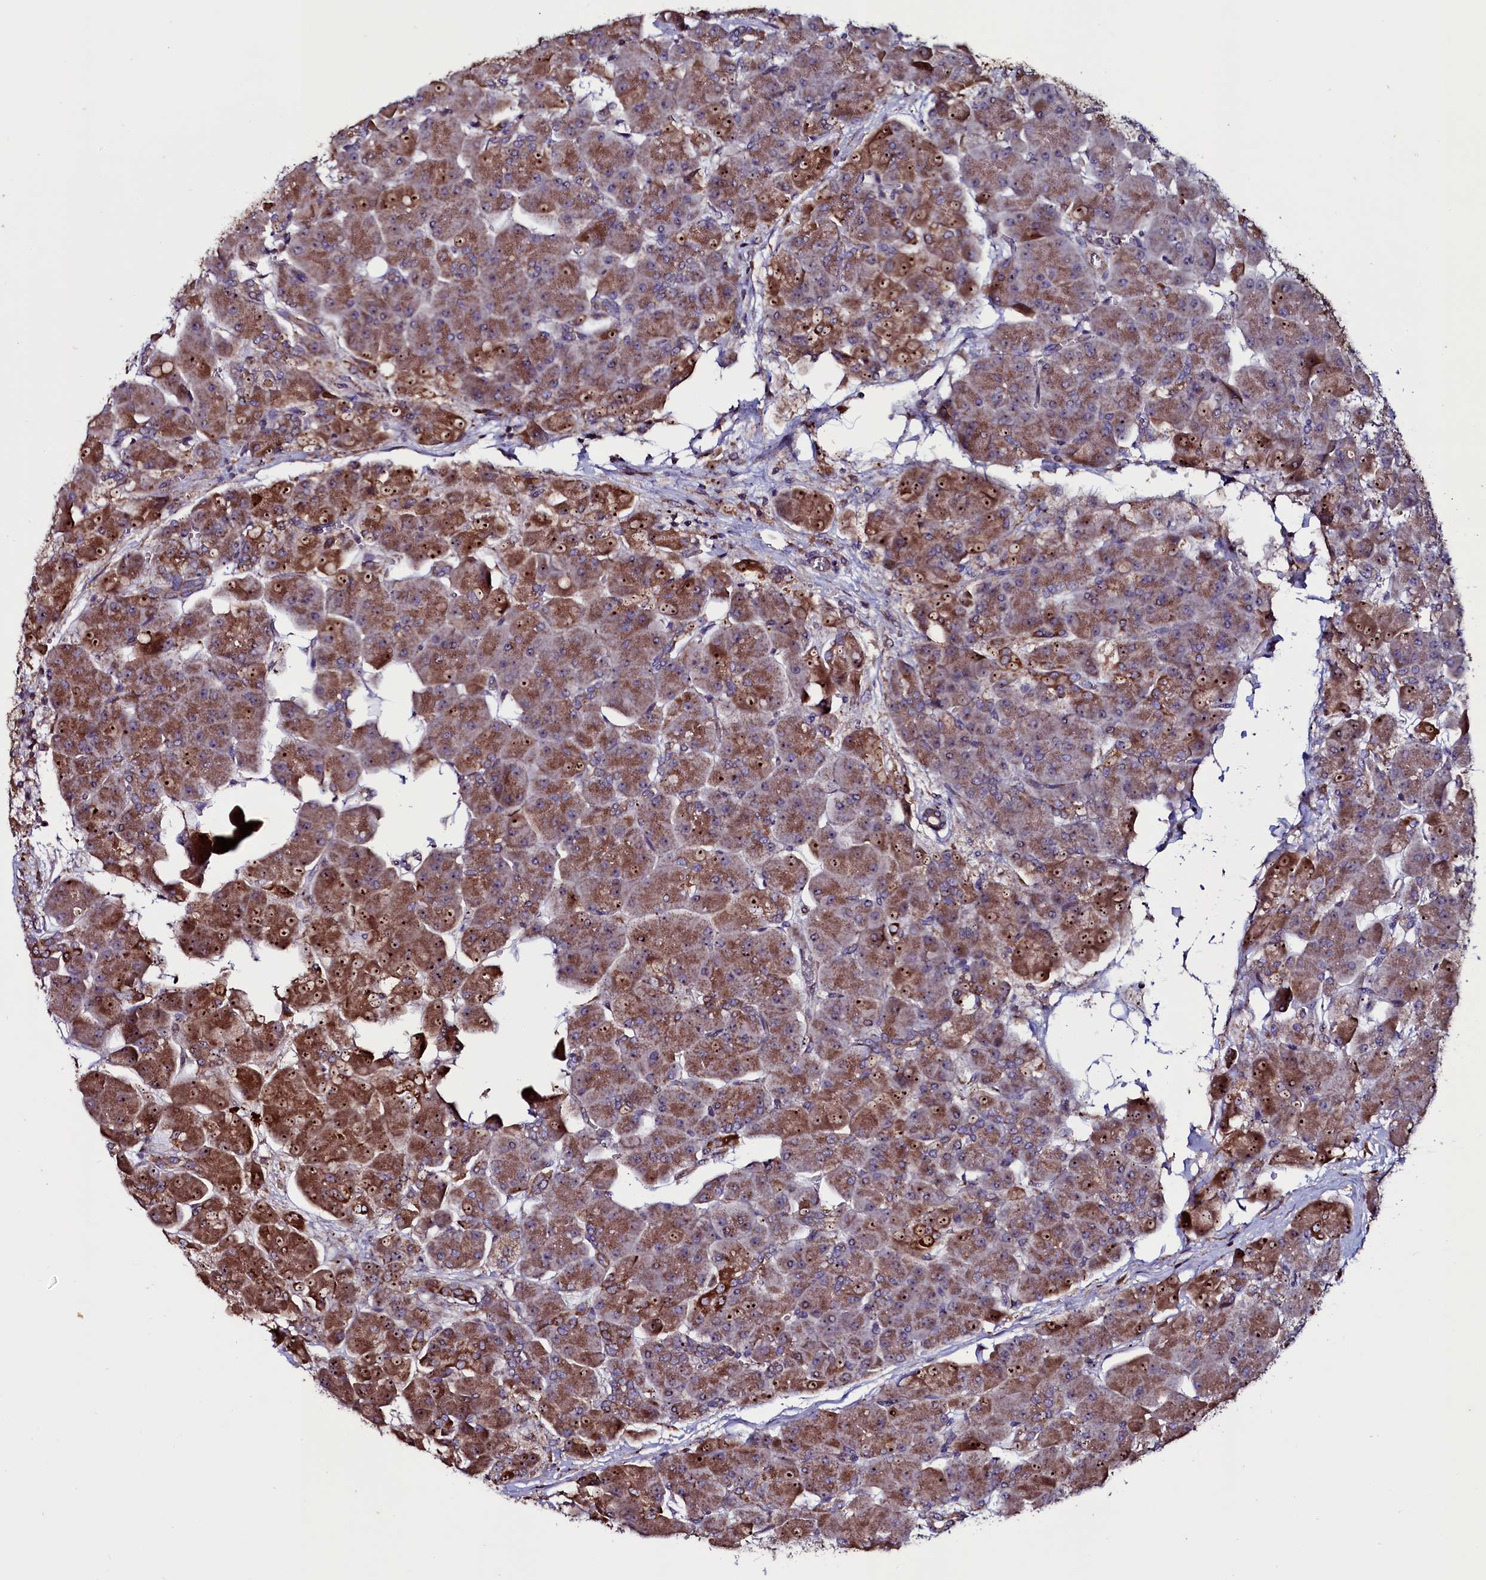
{"staining": {"intensity": "strong", "quantity": ">75%", "location": "cytoplasmic/membranous,nuclear"}, "tissue": "pancreas", "cell_type": "Exocrine glandular cells", "image_type": "normal", "snomed": [{"axis": "morphology", "description": "Normal tissue, NOS"}, {"axis": "topography", "description": "Pancreas"}], "caption": "An image showing strong cytoplasmic/membranous,nuclear expression in about >75% of exocrine glandular cells in normal pancreas, as visualized by brown immunohistochemical staining.", "gene": "NAA80", "patient": {"sex": "male", "age": 66}}